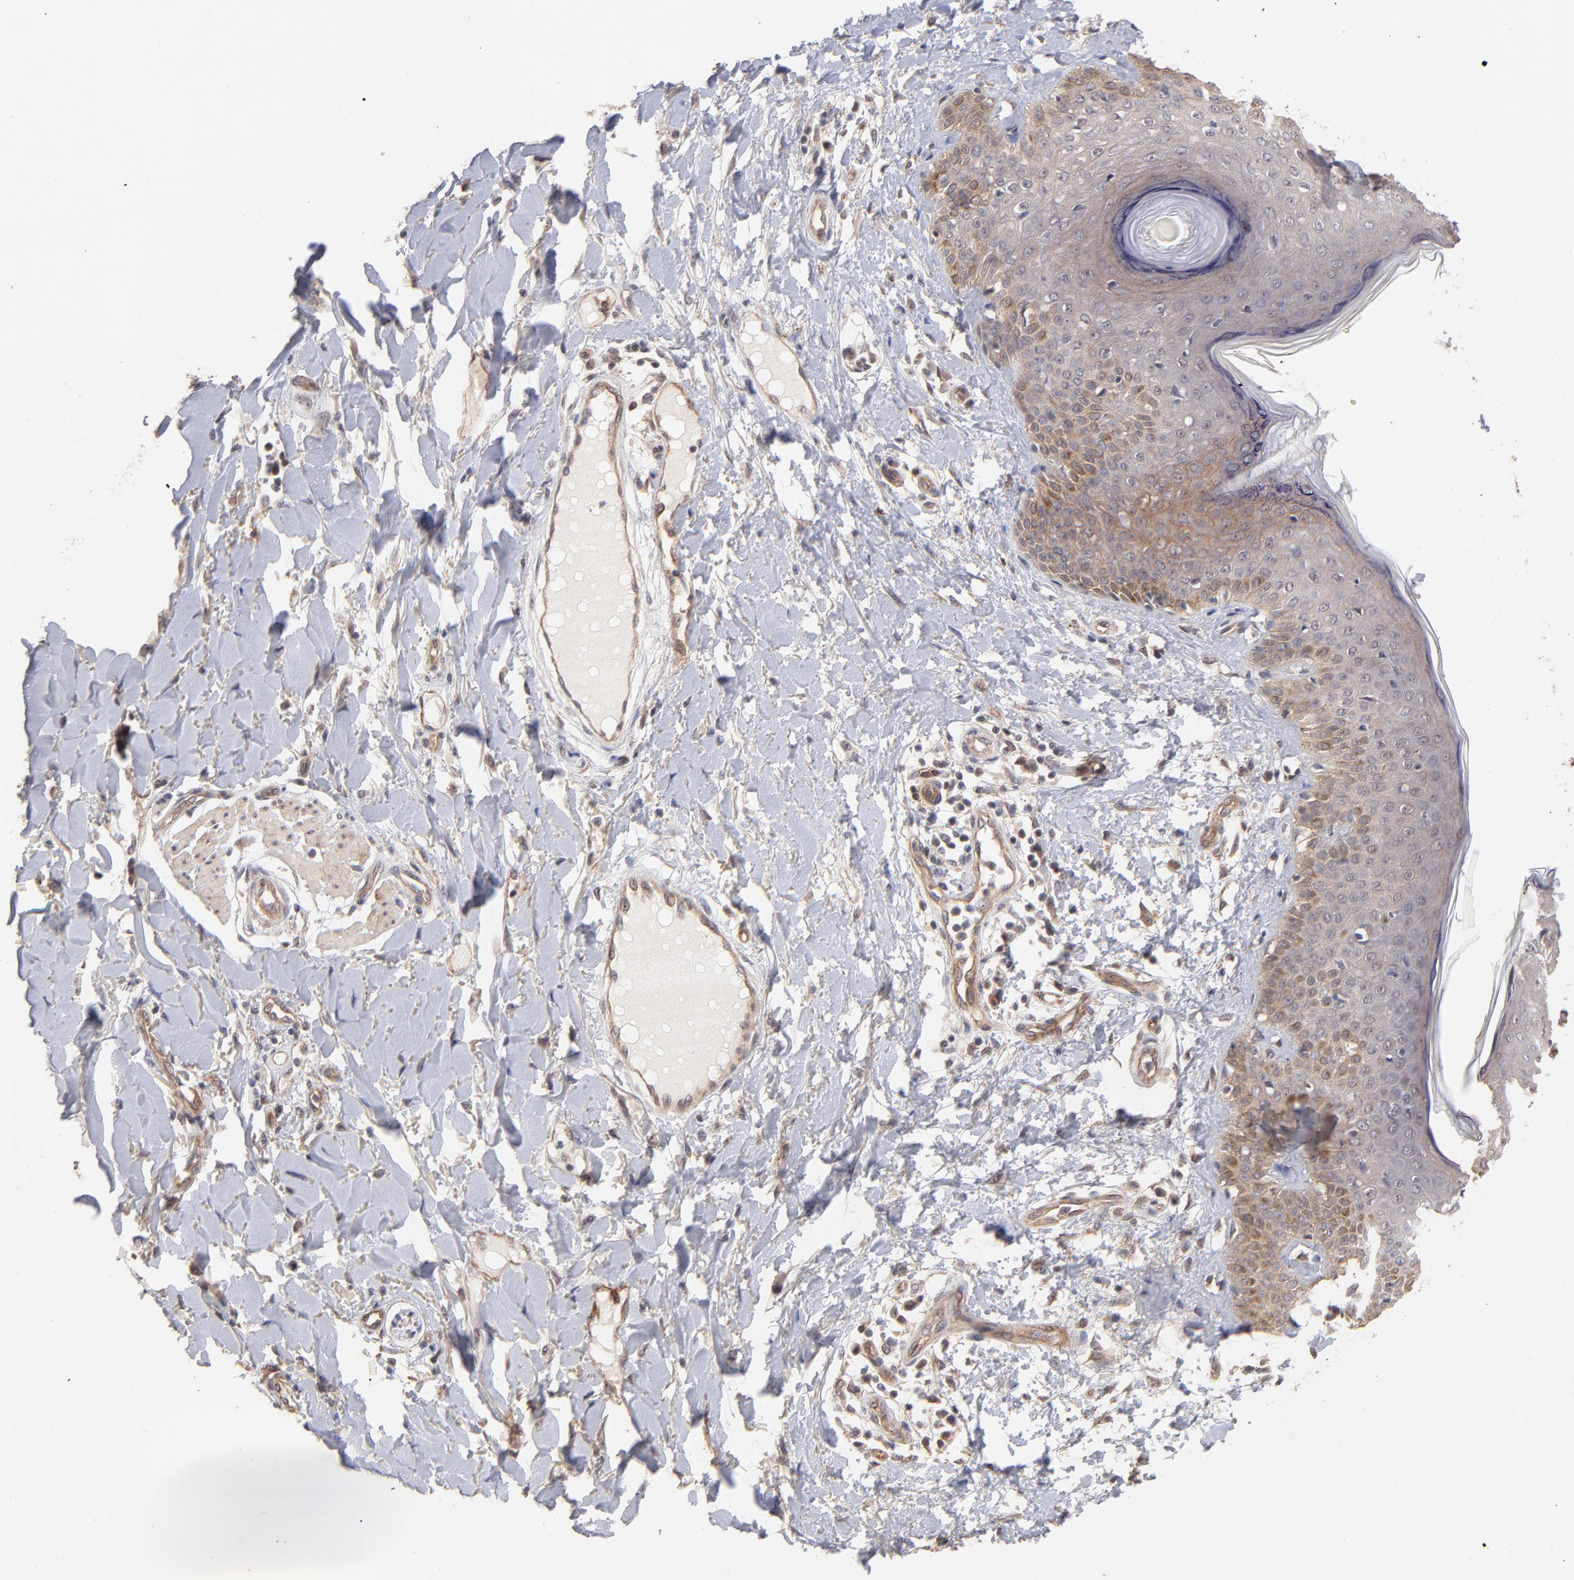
{"staining": {"intensity": "moderate", "quantity": ">75%", "location": "cytoplasmic/membranous"}, "tissue": "skin cancer", "cell_type": "Tumor cells", "image_type": "cancer", "snomed": [{"axis": "morphology", "description": "Squamous cell carcinoma, NOS"}, {"axis": "topography", "description": "Skin"}], "caption": "Immunohistochemistry (IHC) micrograph of neoplastic tissue: human skin cancer stained using immunohistochemistry displays medium levels of moderate protein expression localized specifically in the cytoplasmic/membranous of tumor cells, appearing as a cytoplasmic/membranous brown color.", "gene": "STAP2", "patient": {"sex": "female", "age": 59}}